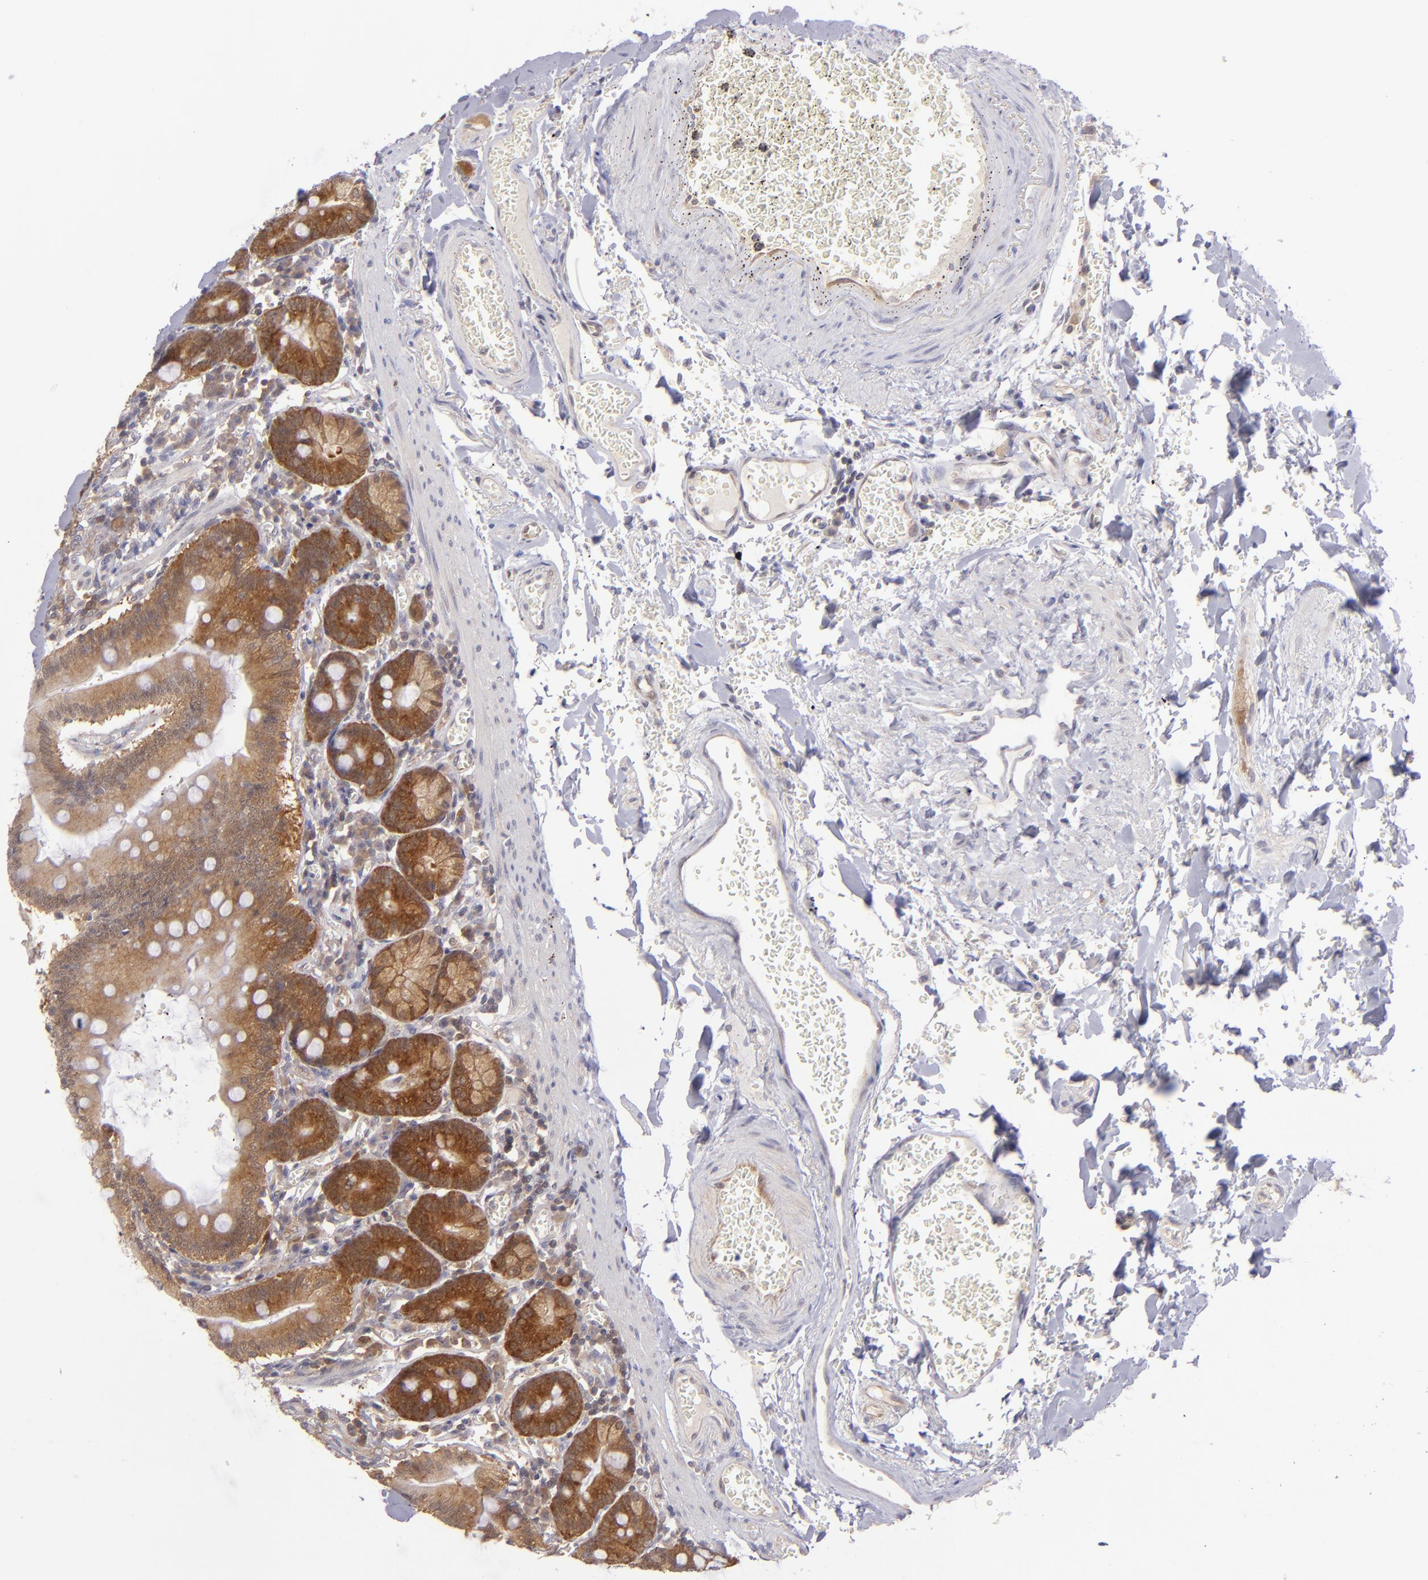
{"staining": {"intensity": "strong", "quantity": ">75%", "location": "cytoplasmic/membranous"}, "tissue": "small intestine", "cell_type": "Glandular cells", "image_type": "normal", "snomed": [{"axis": "morphology", "description": "Normal tissue, NOS"}, {"axis": "topography", "description": "Small intestine"}], "caption": "Immunohistochemistry (DAB) staining of benign human small intestine shows strong cytoplasmic/membranous protein staining in about >75% of glandular cells.", "gene": "PTPN13", "patient": {"sex": "male", "age": 71}}